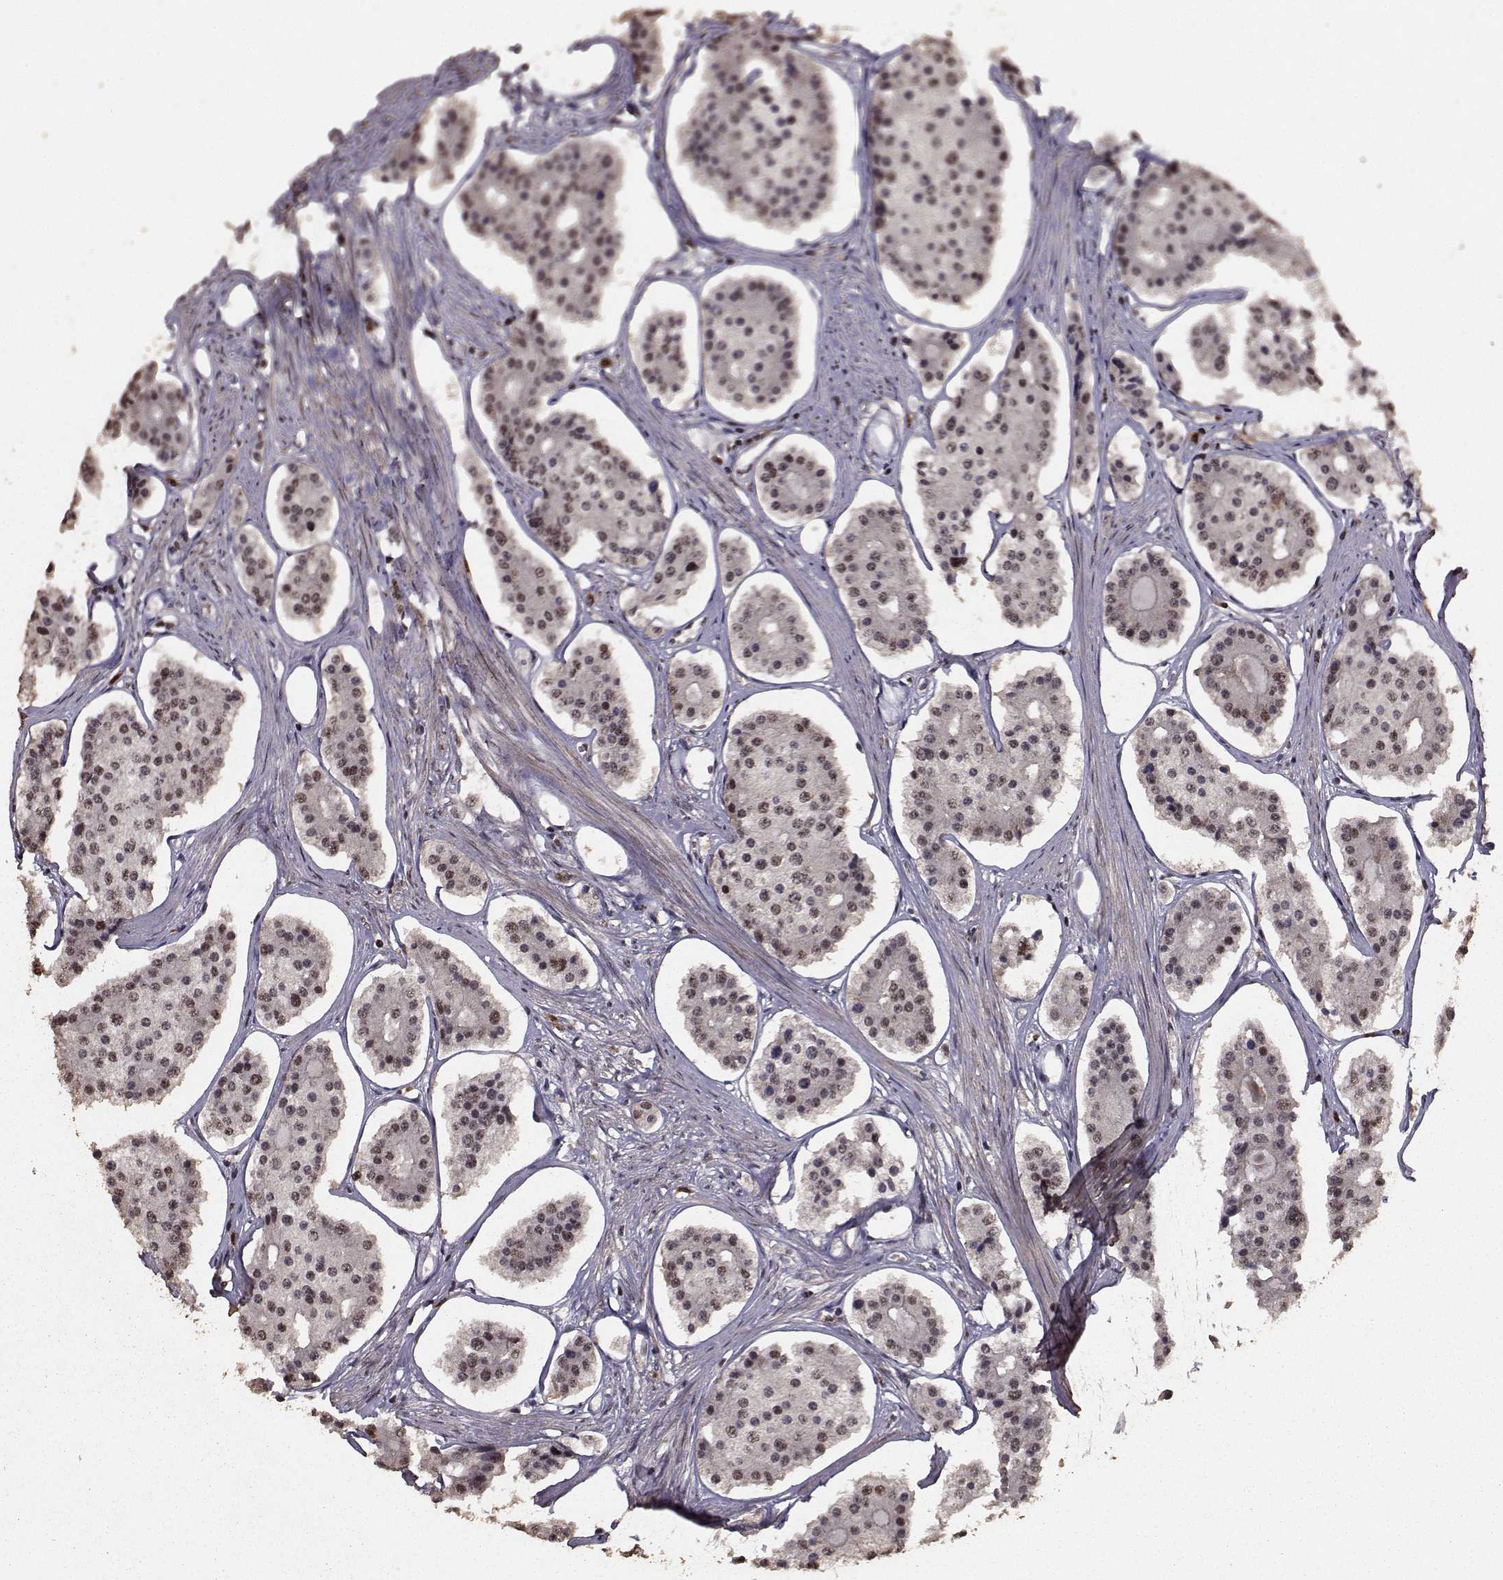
{"staining": {"intensity": "moderate", "quantity": "25%-75%", "location": "nuclear"}, "tissue": "carcinoid", "cell_type": "Tumor cells", "image_type": "cancer", "snomed": [{"axis": "morphology", "description": "Carcinoid, malignant, NOS"}, {"axis": "topography", "description": "Small intestine"}], "caption": "A histopathology image of carcinoid (malignant) stained for a protein exhibits moderate nuclear brown staining in tumor cells. Using DAB (brown) and hematoxylin (blue) stains, captured at high magnification using brightfield microscopy.", "gene": "SF1", "patient": {"sex": "female", "age": 65}}